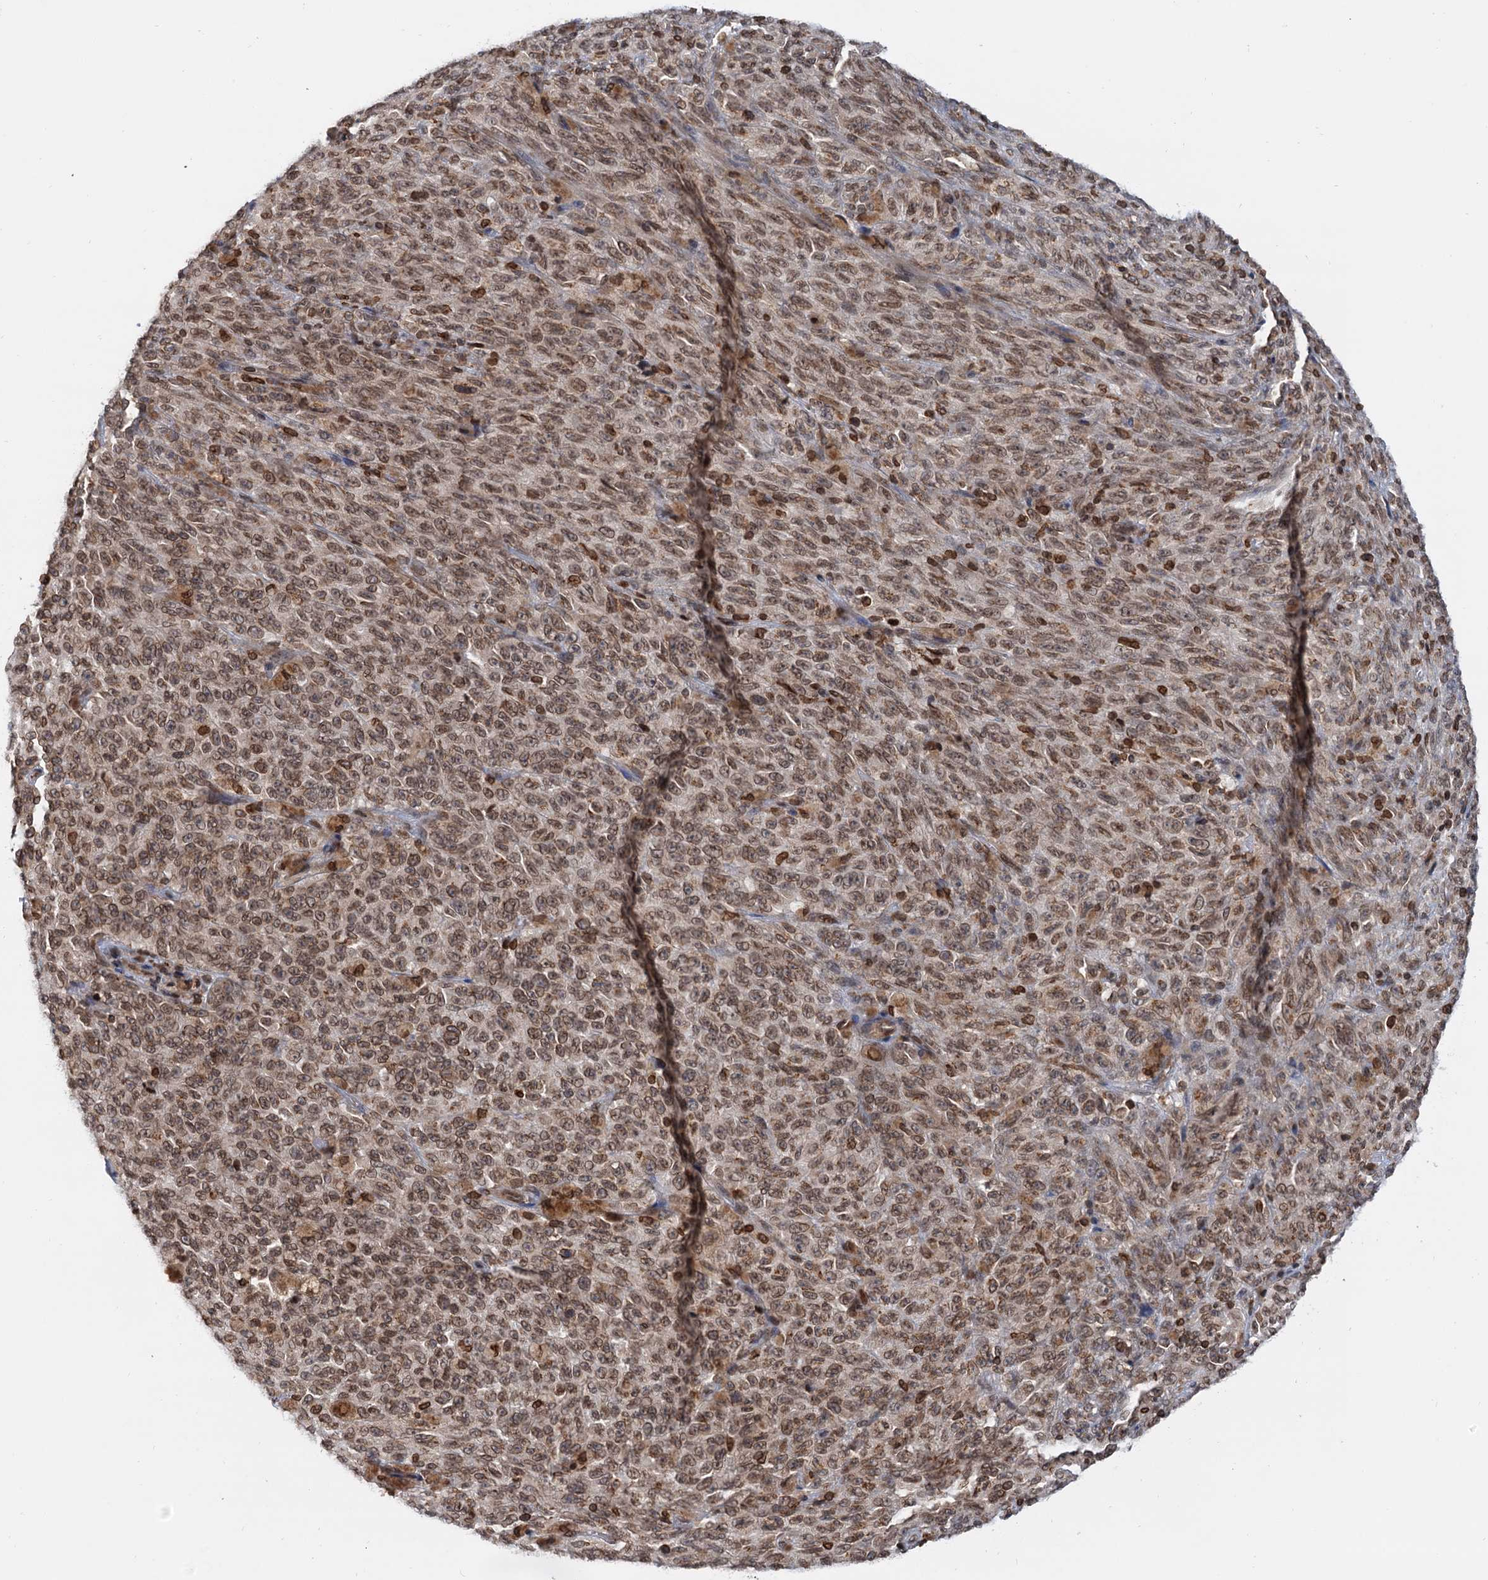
{"staining": {"intensity": "moderate", "quantity": ">75%", "location": "nuclear"}, "tissue": "melanoma", "cell_type": "Tumor cells", "image_type": "cancer", "snomed": [{"axis": "morphology", "description": "Malignant melanoma, NOS"}, {"axis": "topography", "description": "Skin"}], "caption": "This histopathology image reveals melanoma stained with immunohistochemistry to label a protein in brown. The nuclear of tumor cells show moderate positivity for the protein. Nuclei are counter-stained blue.", "gene": "ZC3H13", "patient": {"sex": "female", "age": 82}}